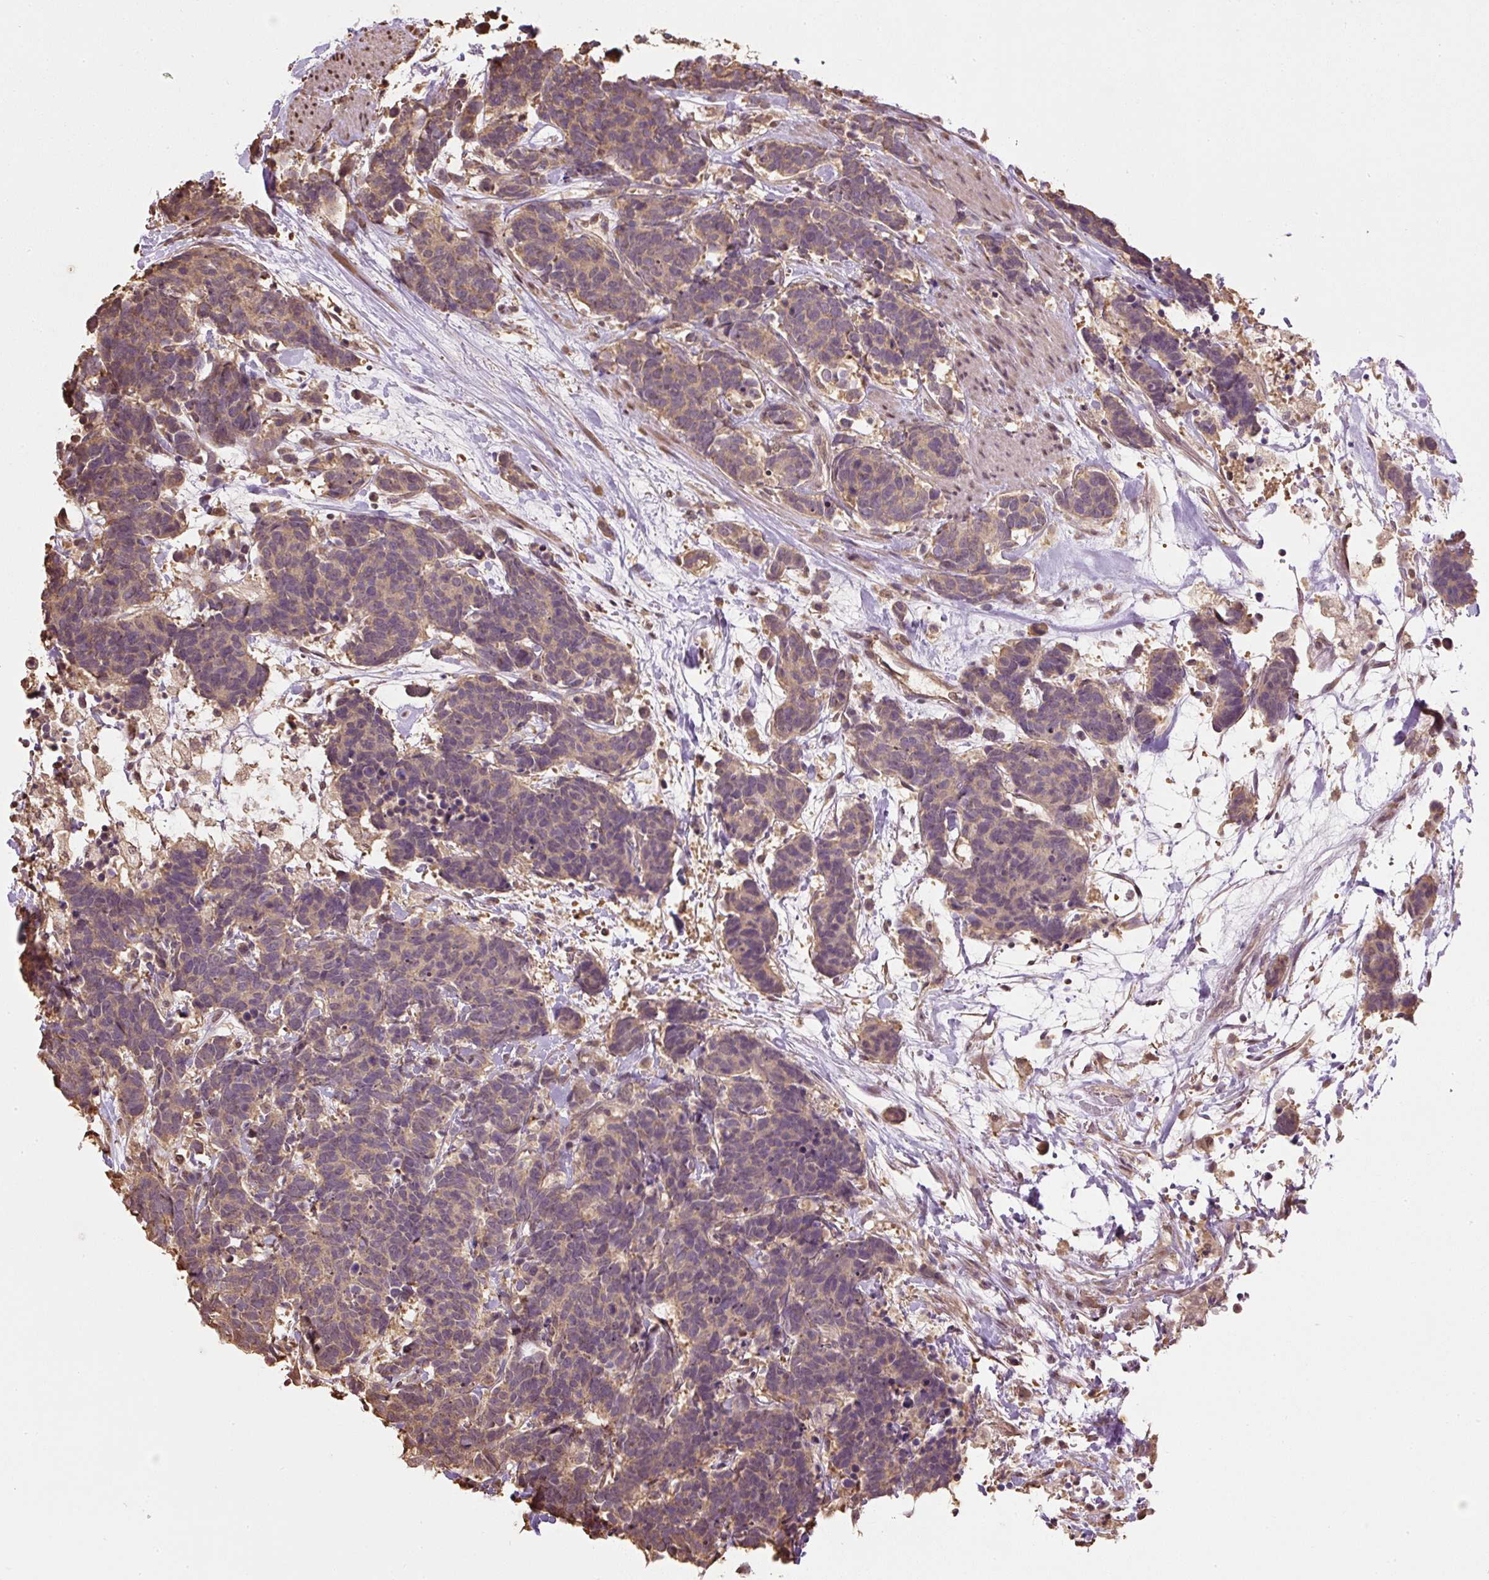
{"staining": {"intensity": "weak", "quantity": ">75%", "location": "cytoplasmic/membranous"}, "tissue": "carcinoid", "cell_type": "Tumor cells", "image_type": "cancer", "snomed": [{"axis": "morphology", "description": "Carcinoma, NOS"}, {"axis": "morphology", "description": "Carcinoid, malignant, NOS"}, {"axis": "topography", "description": "Prostate"}], "caption": "High-power microscopy captured an immunohistochemistry (IHC) micrograph of carcinoid, revealing weak cytoplasmic/membranous positivity in about >75% of tumor cells.", "gene": "TMEM170B", "patient": {"sex": "male", "age": 57}}